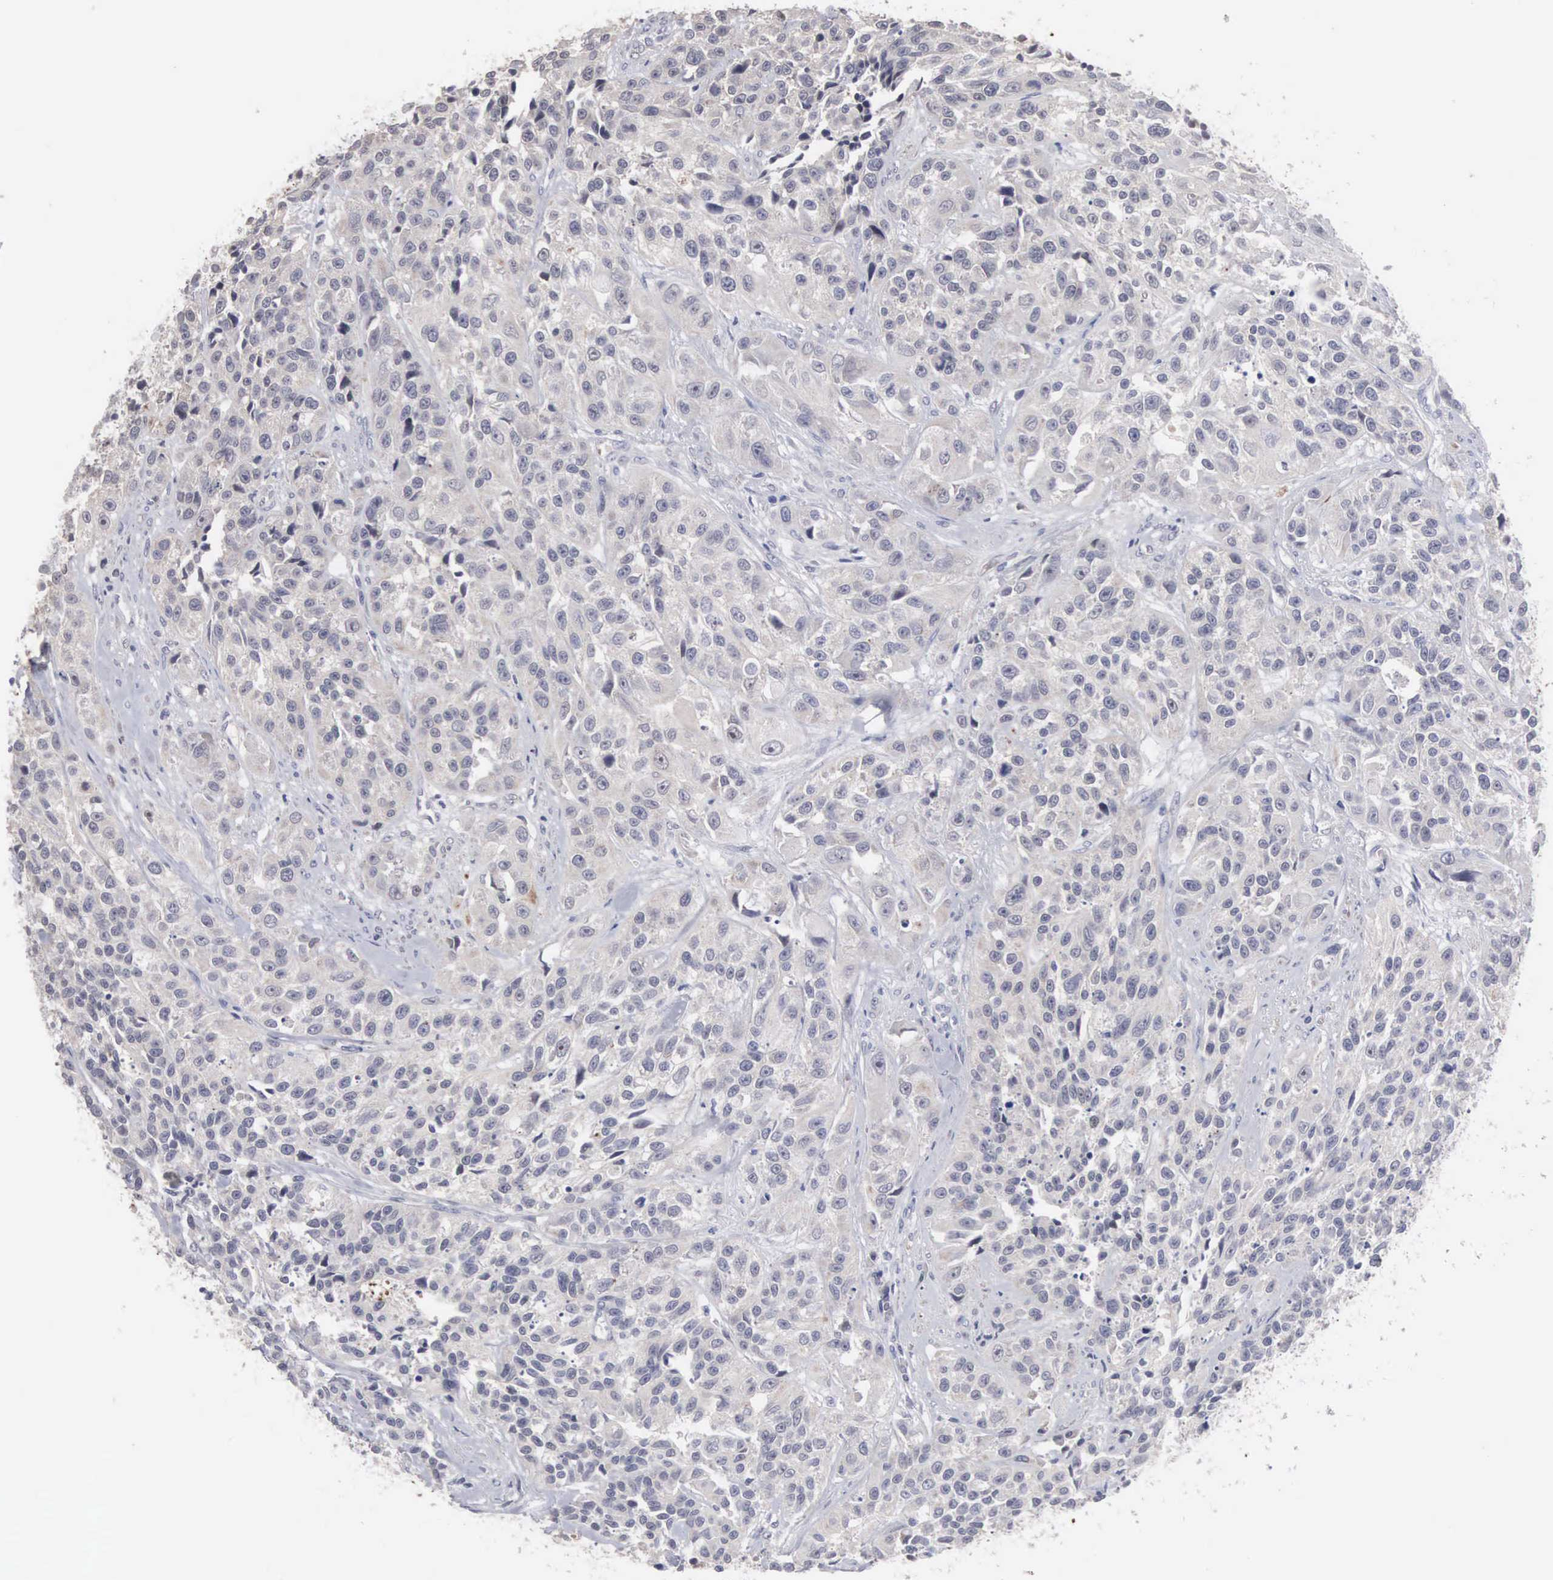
{"staining": {"intensity": "negative", "quantity": "none", "location": "none"}, "tissue": "urothelial cancer", "cell_type": "Tumor cells", "image_type": "cancer", "snomed": [{"axis": "morphology", "description": "Urothelial carcinoma, High grade"}, {"axis": "topography", "description": "Urinary bladder"}], "caption": "Protein analysis of urothelial carcinoma (high-grade) shows no significant staining in tumor cells.", "gene": "ACOT4", "patient": {"sex": "female", "age": 81}}